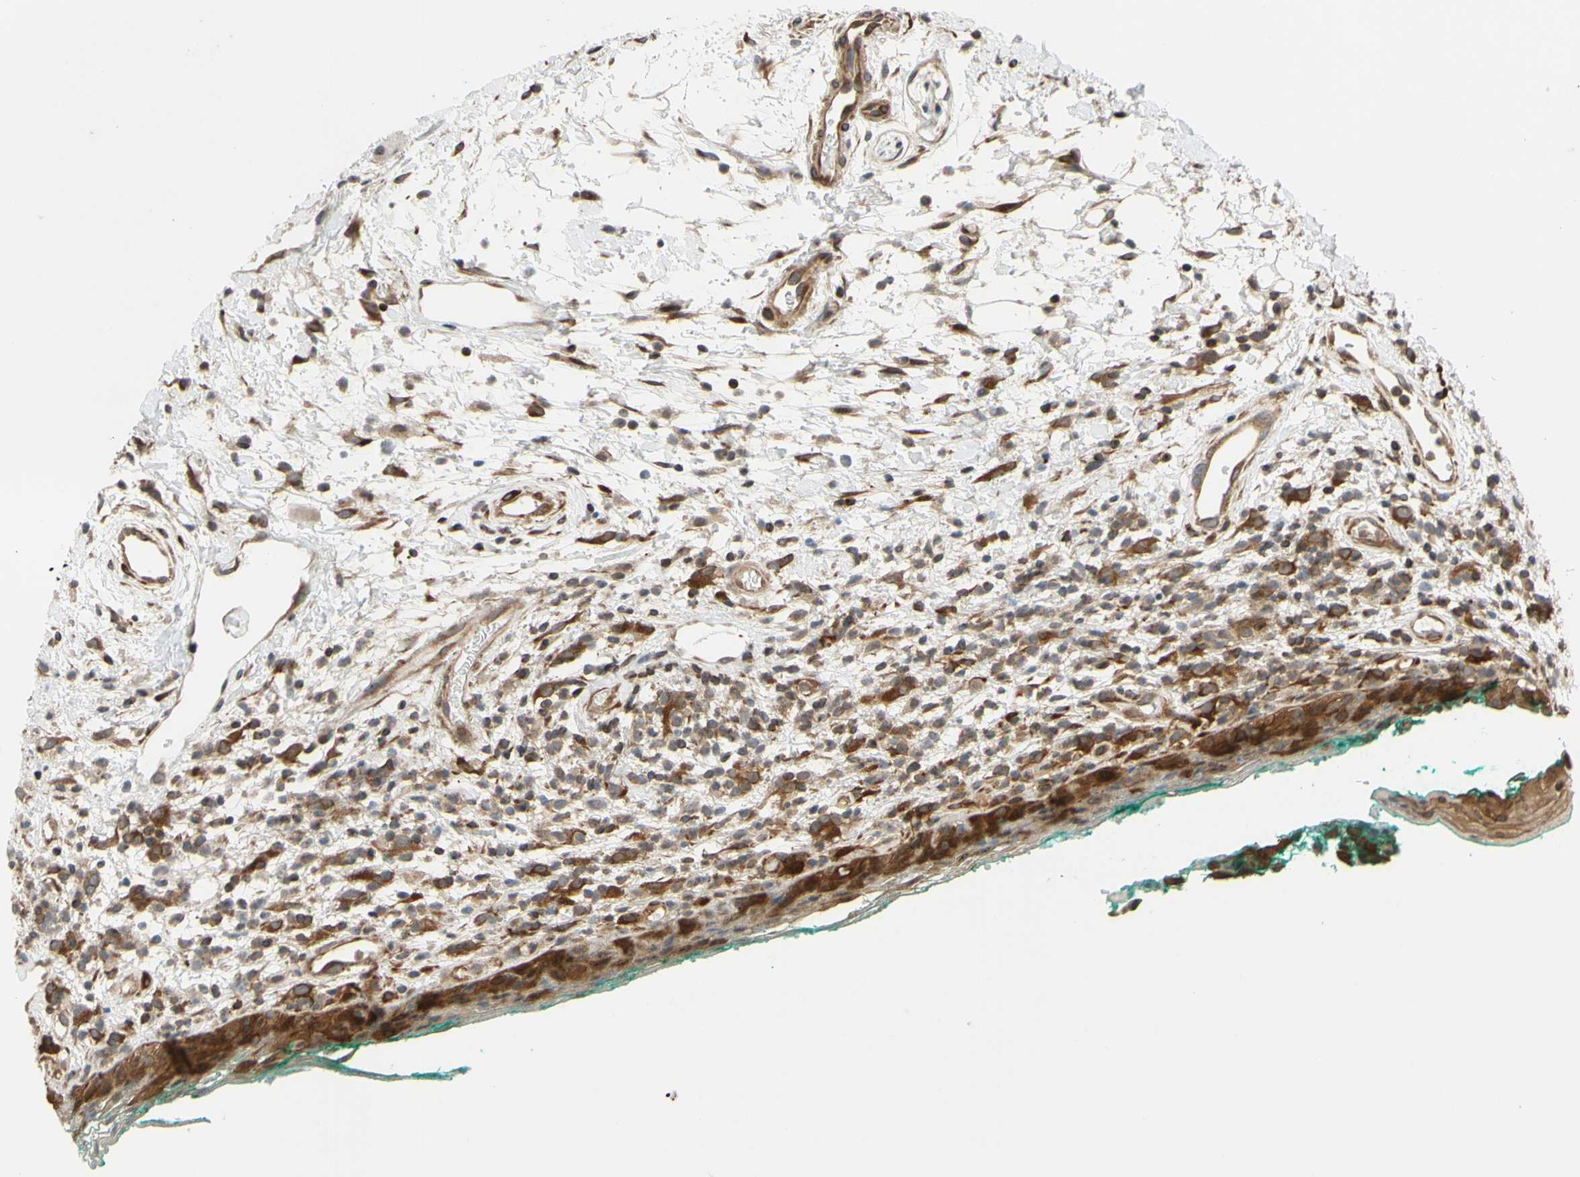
{"staining": {"intensity": "moderate", "quantity": ">75%", "location": "cytoplasmic/membranous"}, "tissue": "oral mucosa", "cell_type": "Squamous epithelial cells", "image_type": "normal", "snomed": [{"axis": "morphology", "description": "Normal tissue, NOS"}, {"axis": "topography", "description": "Skeletal muscle"}, {"axis": "topography", "description": "Oral tissue"}, {"axis": "topography", "description": "Peripheral nerve tissue"}], "caption": "This is a histology image of IHC staining of normal oral mucosa, which shows moderate expression in the cytoplasmic/membranous of squamous epithelial cells.", "gene": "PRAF2", "patient": {"sex": "female", "age": 84}}